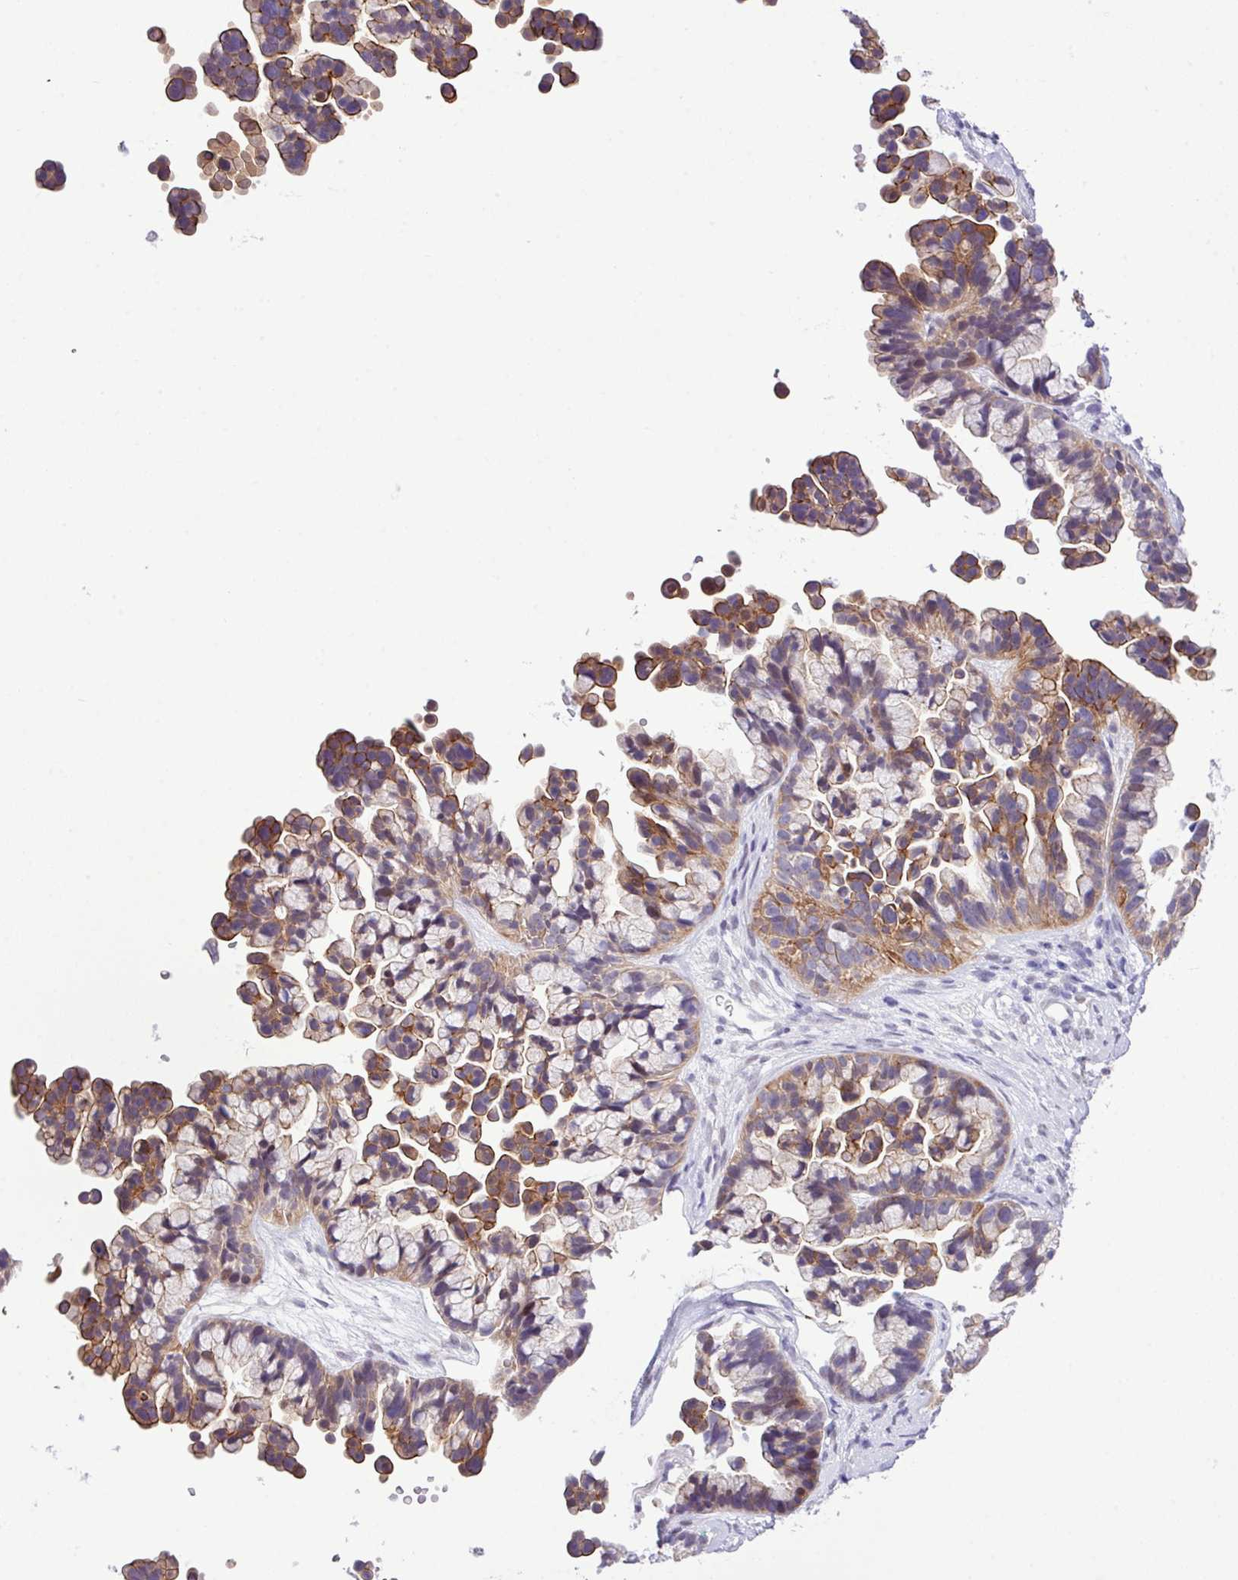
{"staining": {"intensity": "moderate", "quantity": ">75%", "location": "cytoplasmic/membranous"}, "tissue": "ovarian cancer", "cell_type": "Tumor cells", "image_type": "cancer", "snomed": [{"axis": "morphology", "description": "Cystadenocarcinoma, serous, NOS"}, {"axis": "topography", "description": "Ovary"}], "caption": "Approximately >75% of tumor cells in human ovarian cancer demonstrate moderate cytoplasmic/membranous protein expression as visualized by brown immunohistochemical staining.", "gene": "YLPM1", "patient": {"sex": "female", "age": 56}}